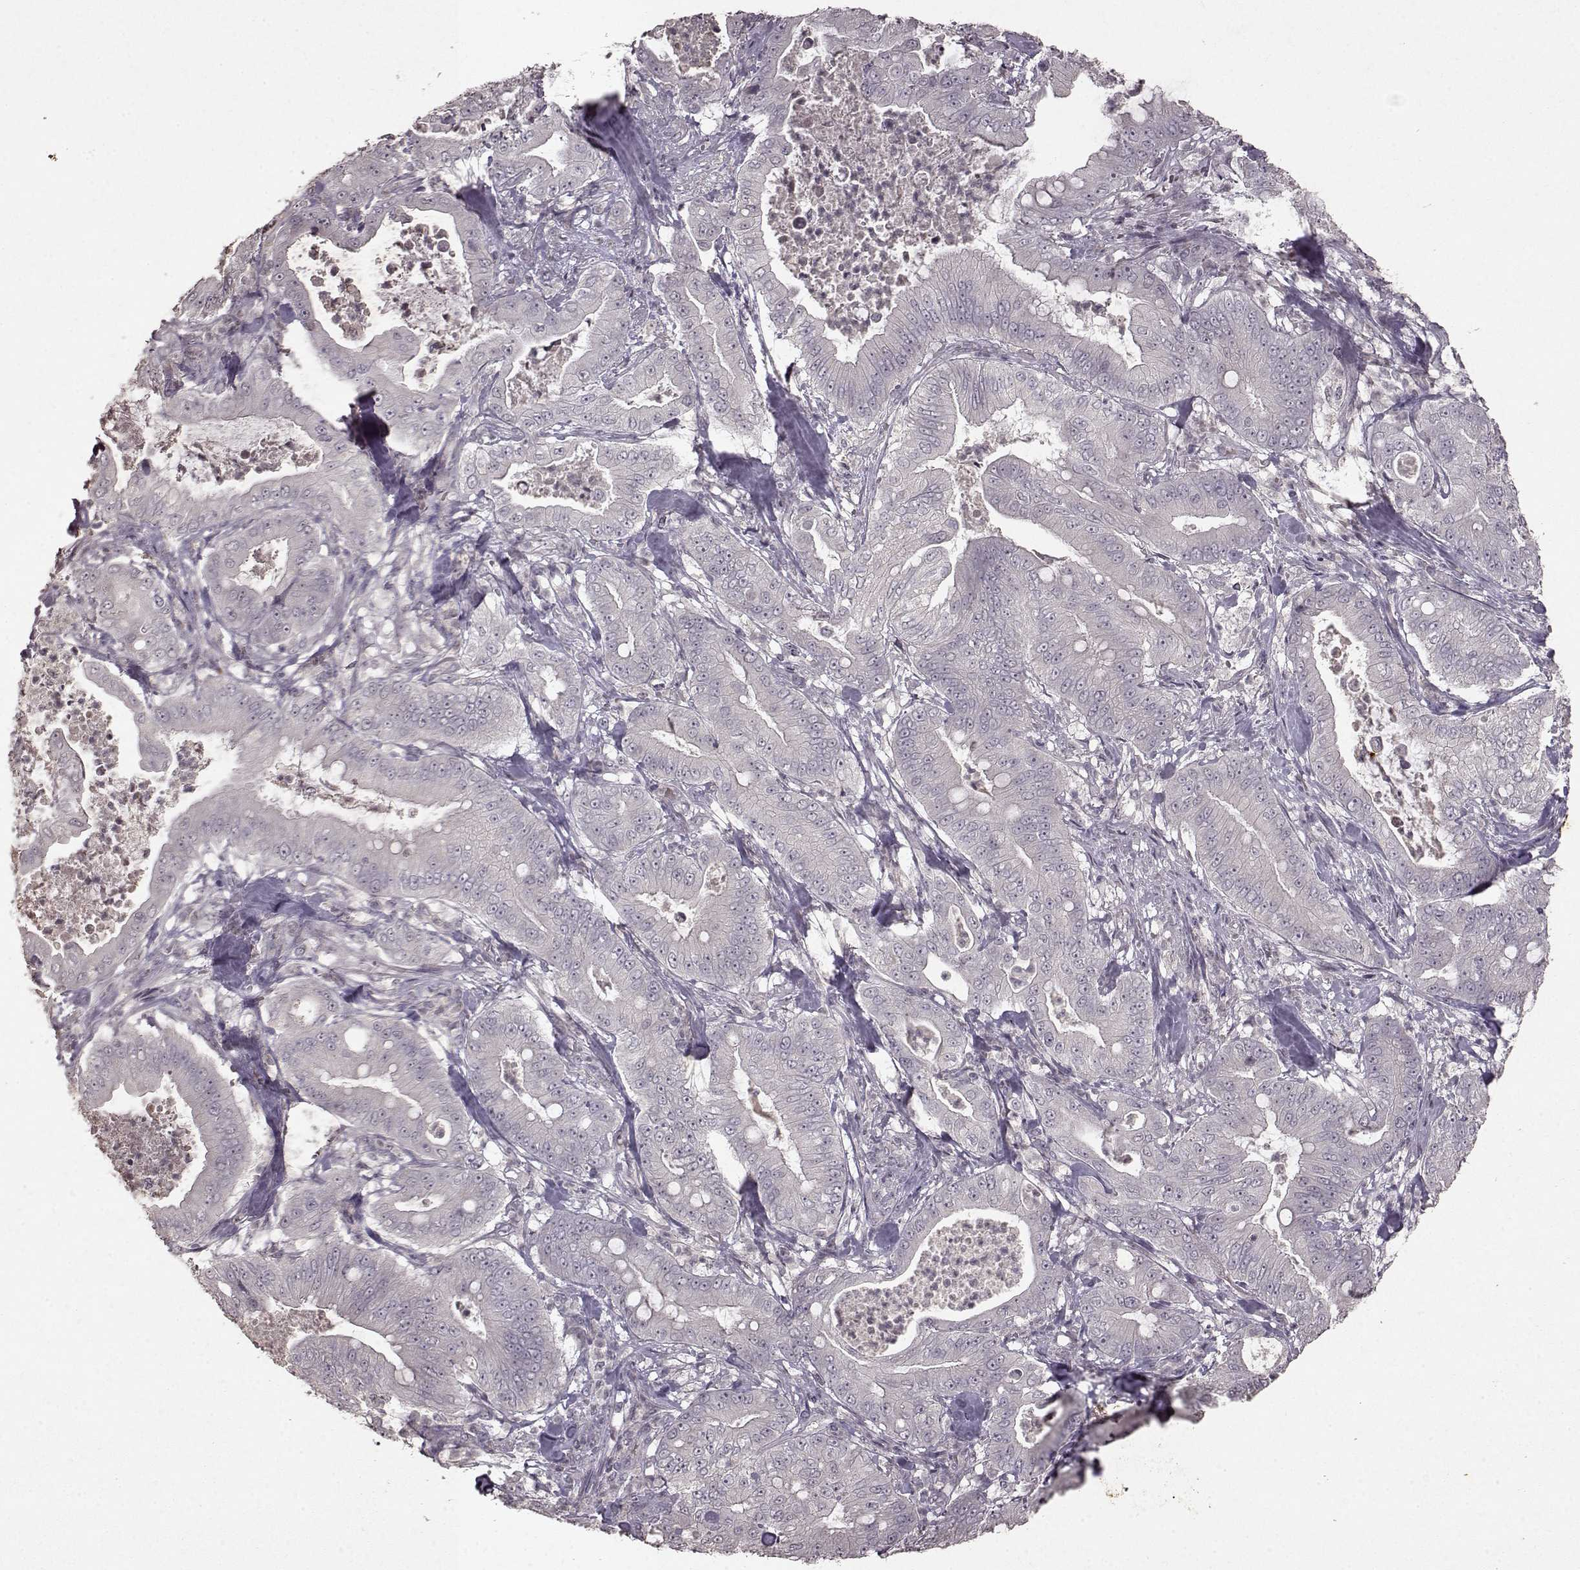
{"staining": {"intensity": "negative", "quantity": "none", "location": "none"}, "tissue": "pancreatic cancer", "cell_type": "Tumor cells", "image_type": "cancer", "snomed": [{"axis": "morphology", "description": "Adenocarcinoma, NOS"}, {"axis": "topography", "description": "Pancreas"}], "caption": "The histopathology image reveals no significant expression in tumor cells of pancreatic cancer (adenocarcinoma).", "gene": "LHB", "patient": {"sex": "male", "age": 71}}